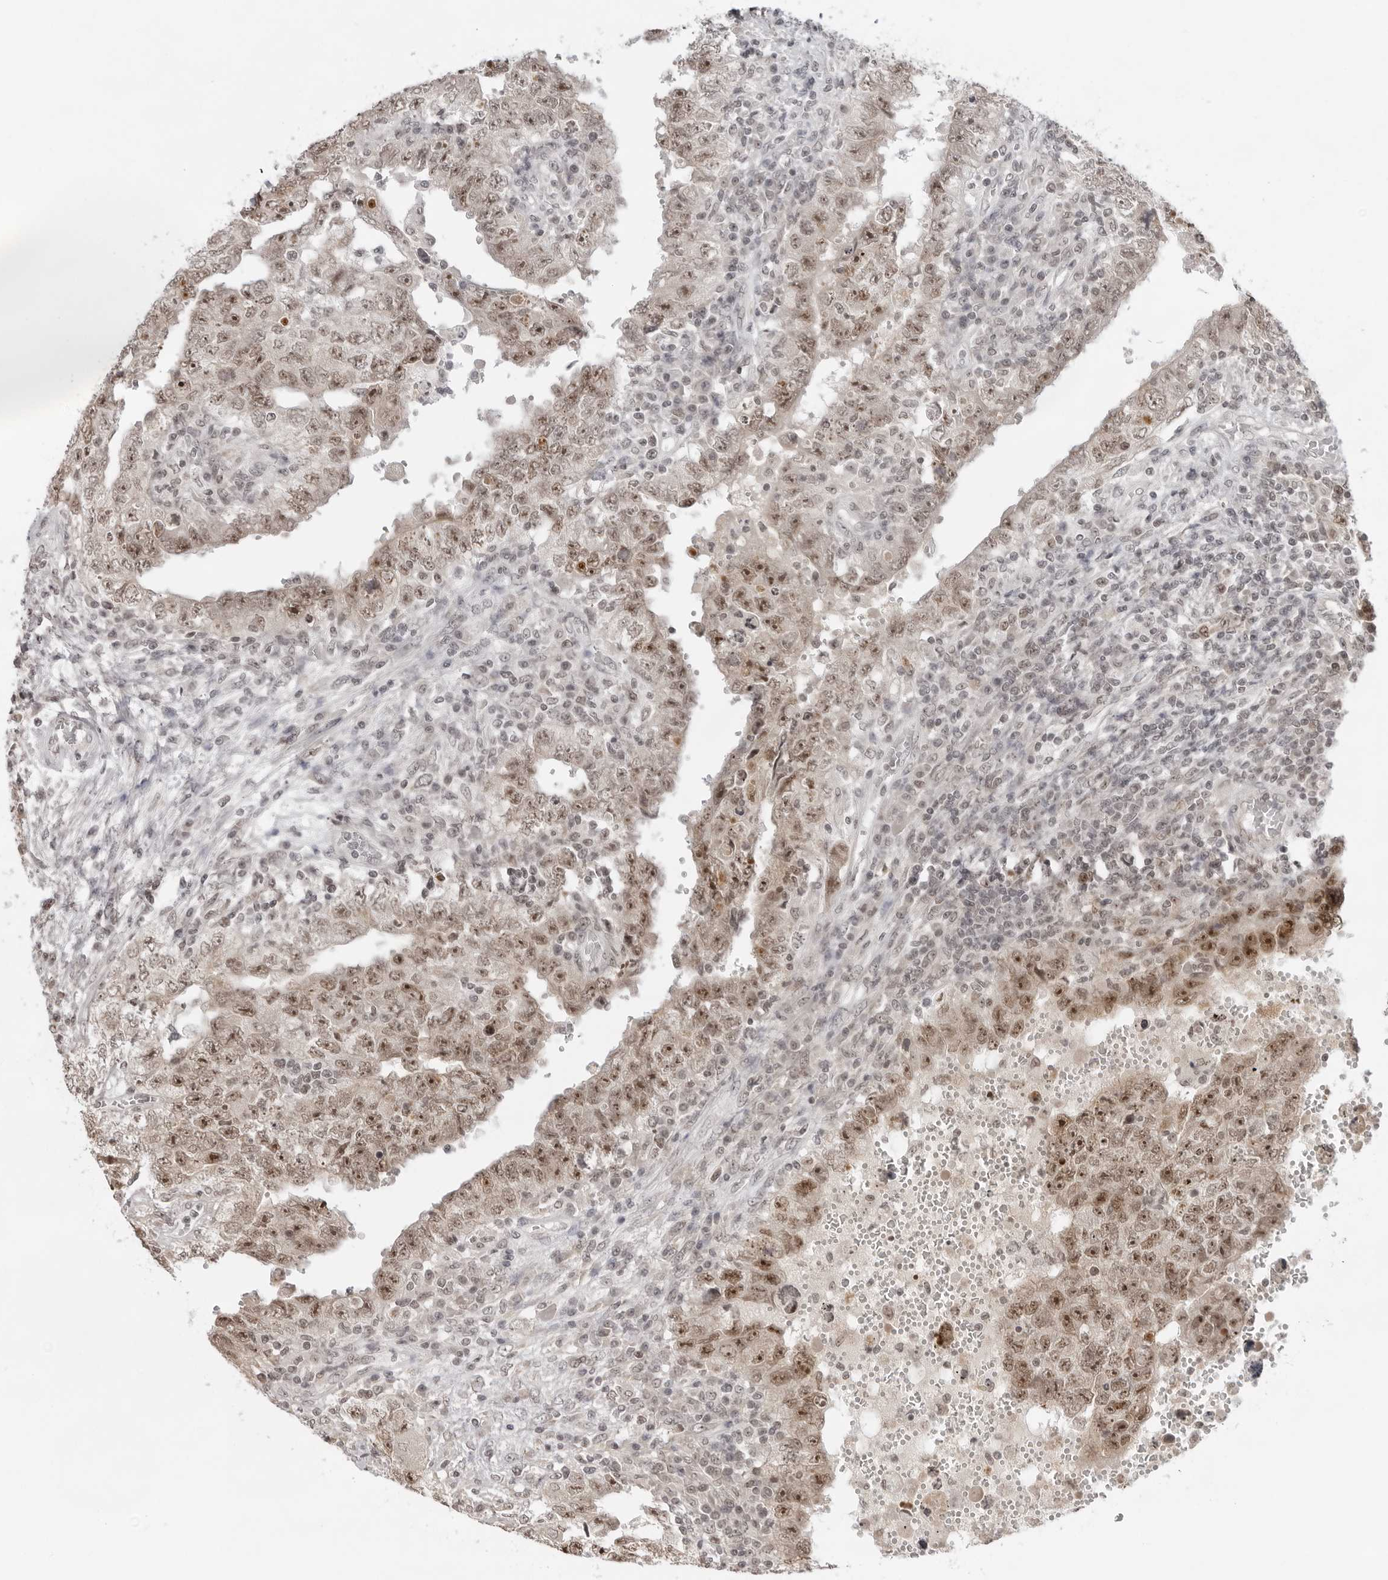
{"staining": {"intensity": "moderate", "quantity": ">75%", "location": "nuclear"}, "tissue": "testis cancer", "cell_type": "Tumor cells", "image_type": "cancer", "snomed": [{"axis": "morphology", "description": "Carcinoma, Embryonal, NOS"}, {"axis": "topography", "description": "Testis"}], "caption": "A micrograph showing moderate nuclear expression in about >75% of tumor cells in embryonal carcinoma (testis), as visualized by brown immunohistochemical staining.", "gene": "EXOSC10", "patient": {"sex": "male", "age": 26}}